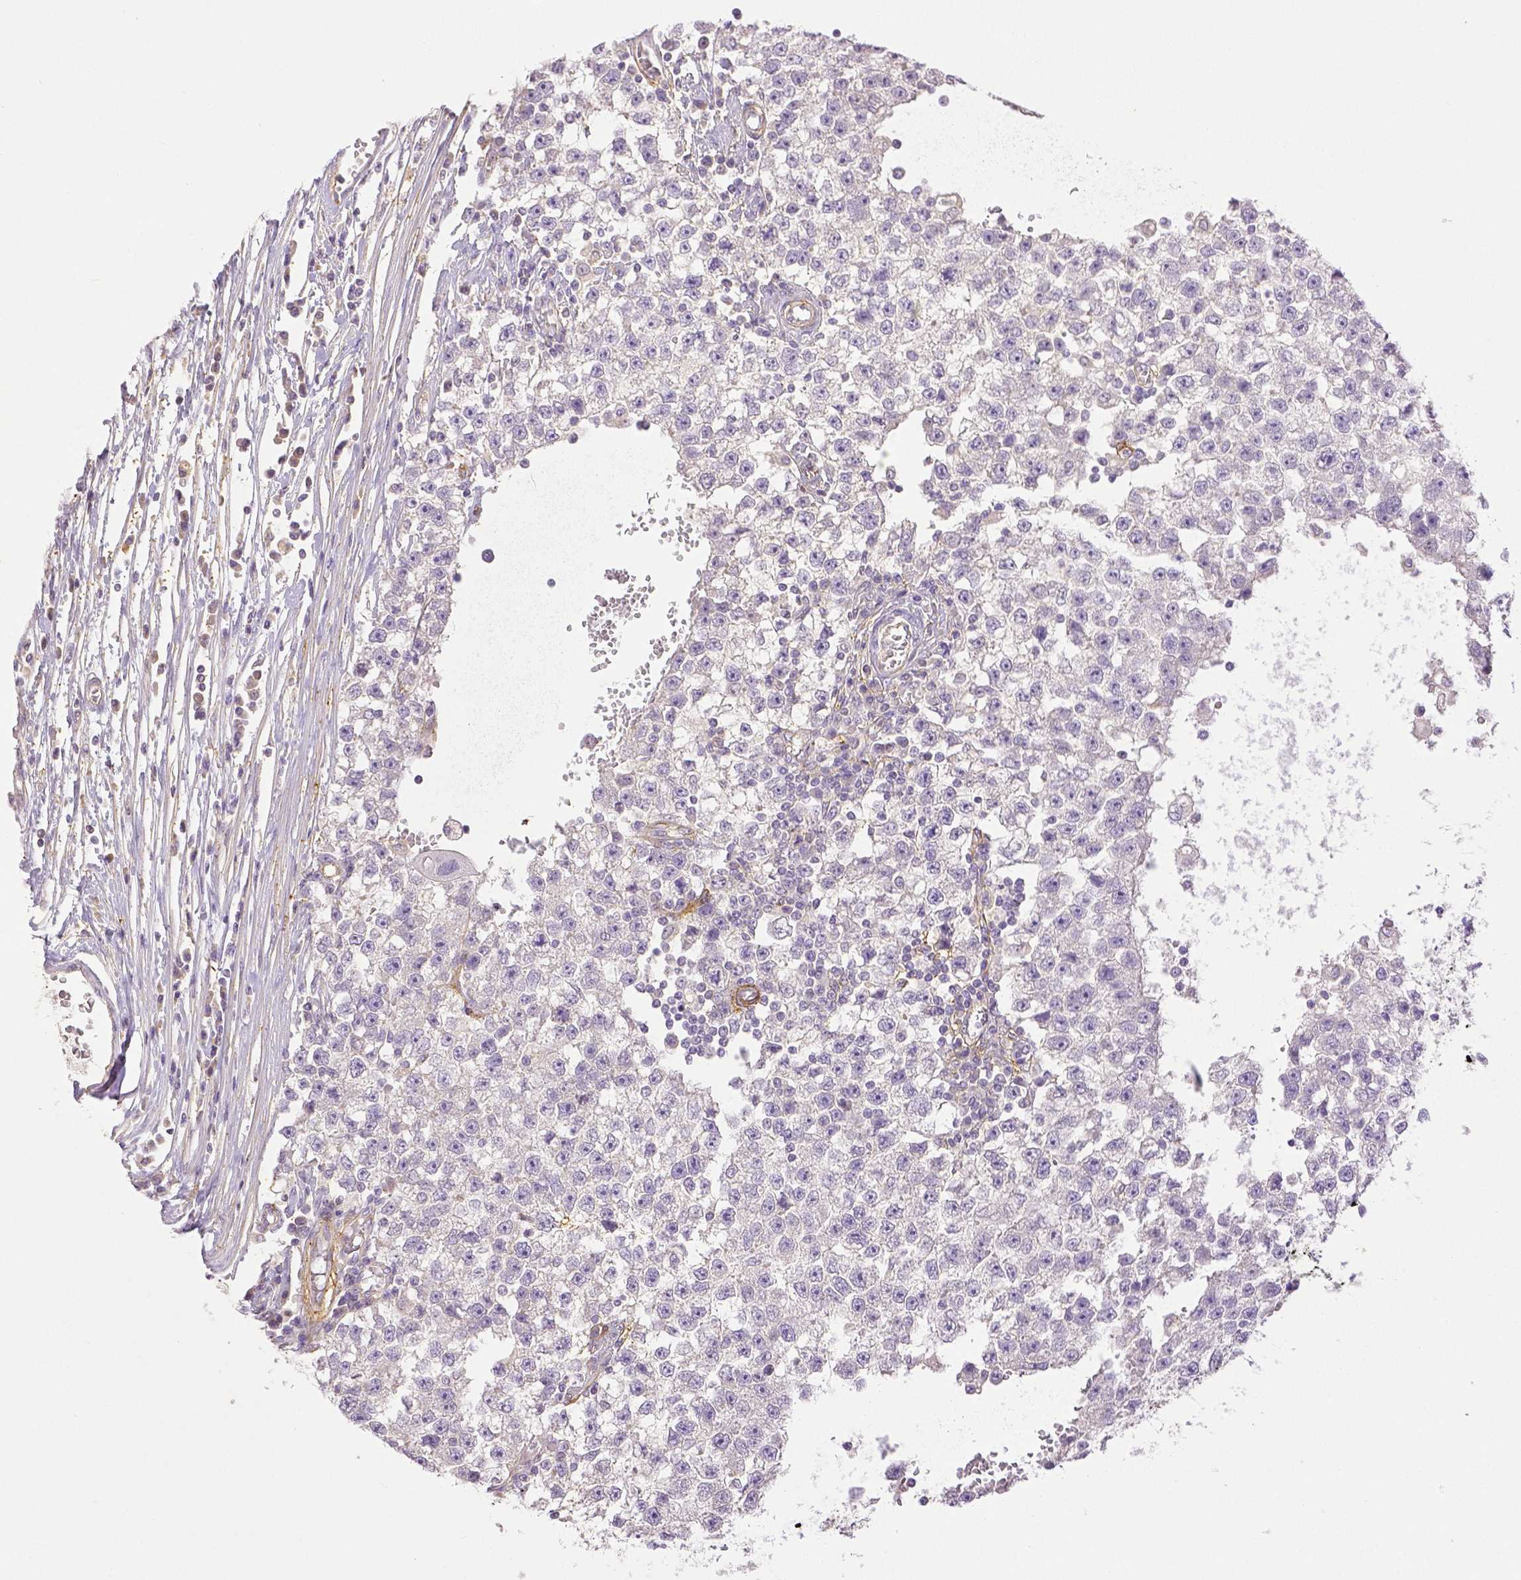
{"staining": {"intensity": "negative", "quantity": "none", "location": "none"}, "tissue": "testis cancer", "cell_type": "Tumor cells", "image_type": "cancer", "snomed": [{"axis": "morphology", "description": "Seminoma, NOS"}, {"axis": "topography", "description": "Testis"}], "caption": "This is a micrograph of immunohistochemistry staining of testis seminoma, which shows no staining in tumor cells.", "gene": "THY1", "patient": {"sex": "male", "age": 34}}